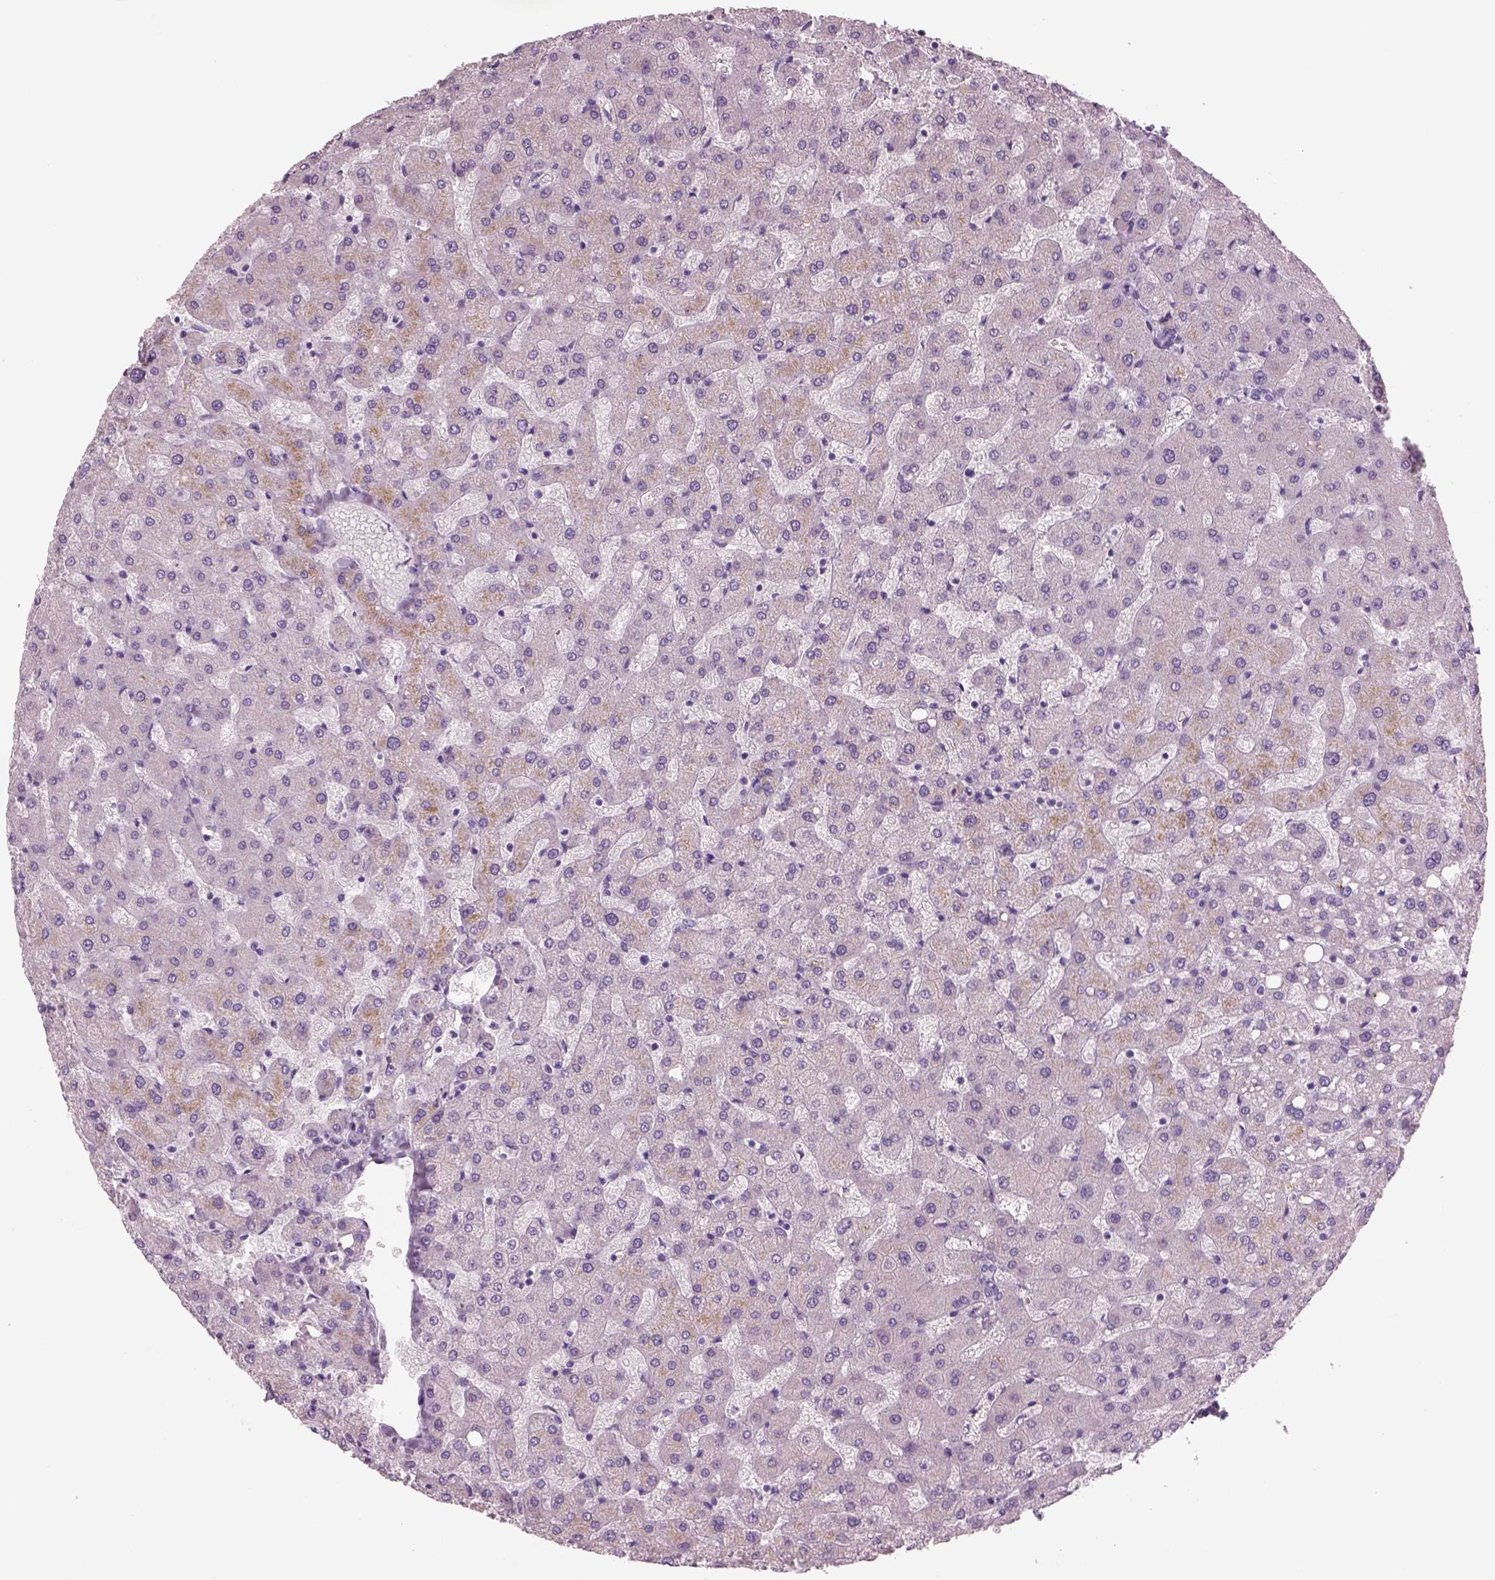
{"staining": {"intensity": "negative", "quantity": "none", "location": "none"}, "tissue": "liver", "cell_type": "Cholangiocytes", "image_type": "normal", "snomed": [{"axis": "morphology", "description": "Normal tissue, NOS"}, {"axis": "topography", "description": "Liver"}], "caption": "High power microscopy photomicrograph of an IHC micrograph of unremarkable liver, revealing no significant positivity in cholangiocytes.", "gene": "RHO", "patient": {"sex": "female", "age": 50}}